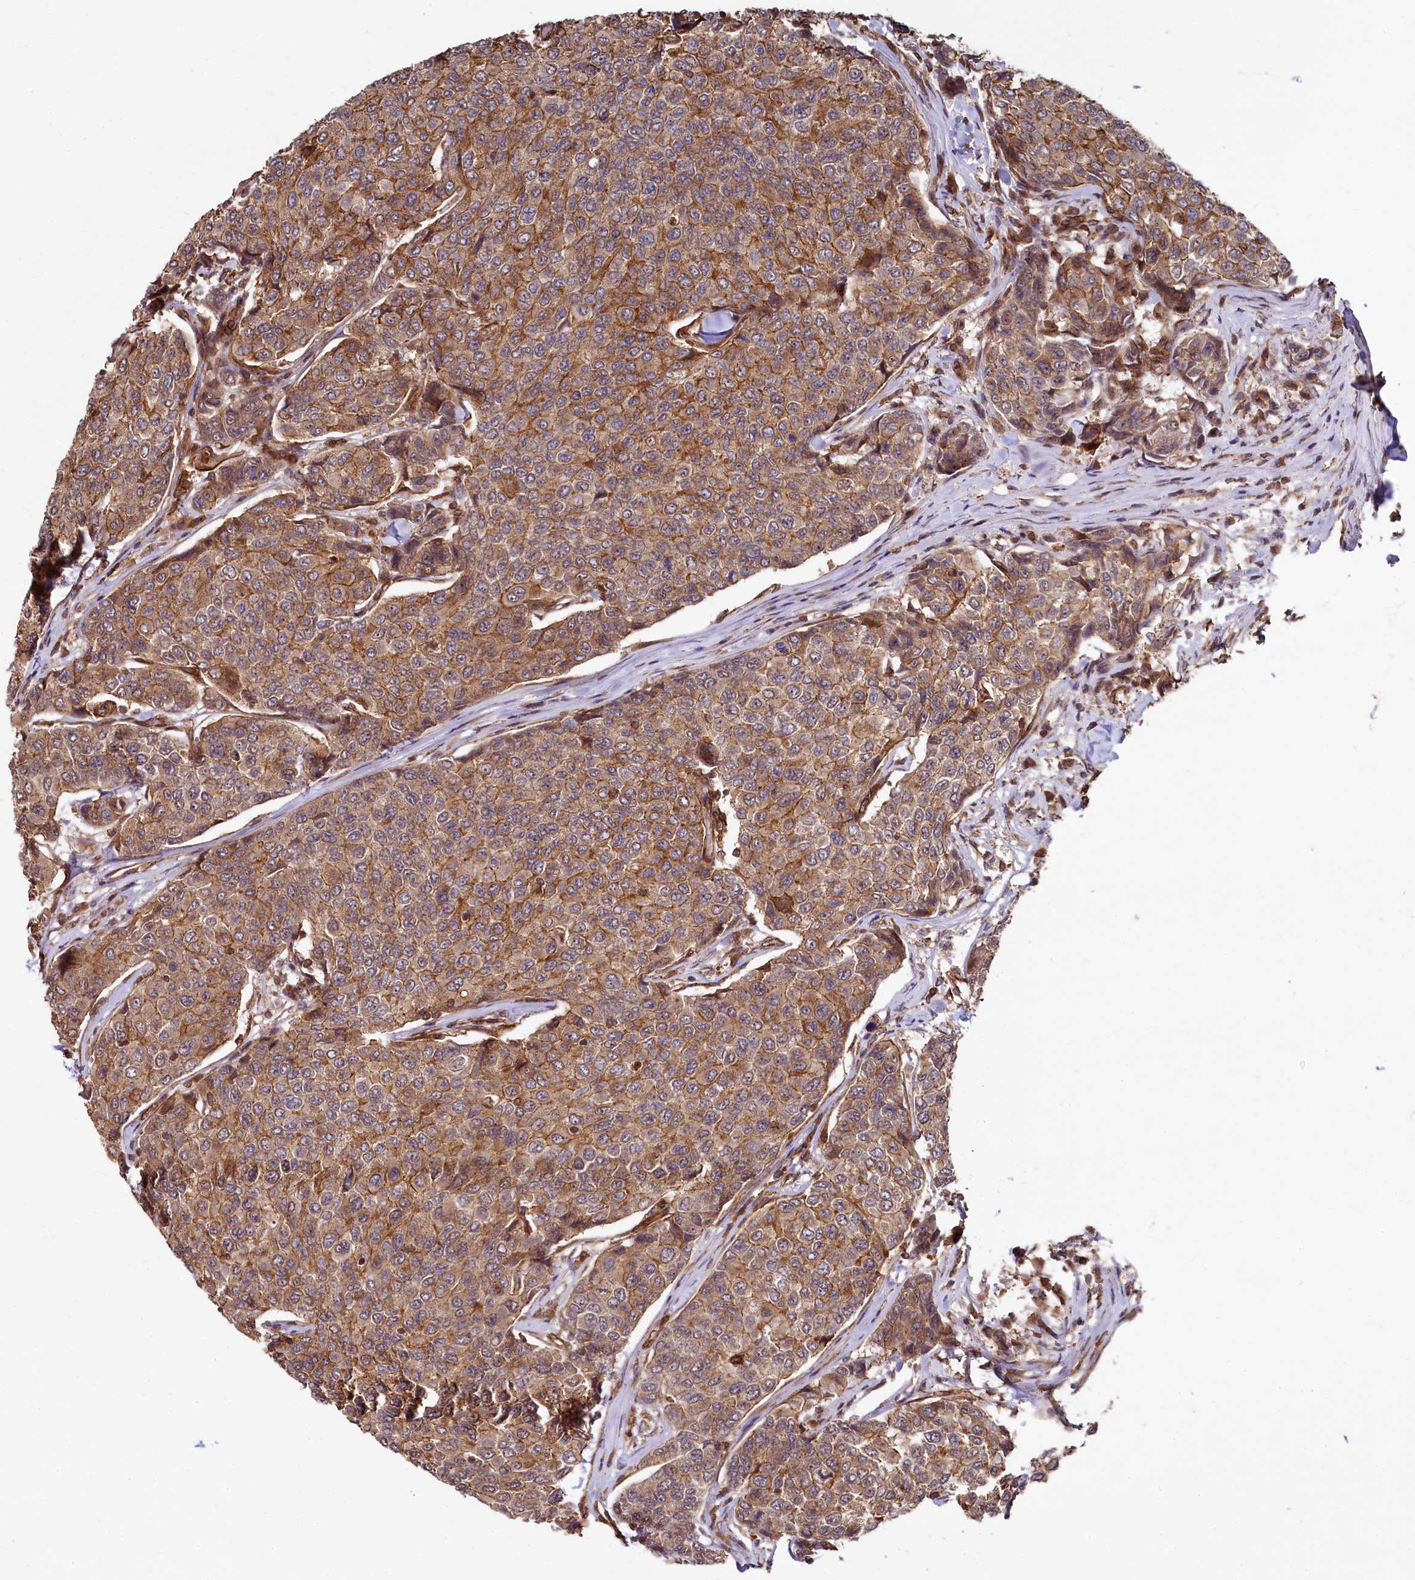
{"staining": {"intensity": "moderate", "quantity": ">75%", "location": "cytoplasmic/membranous"}, "tissue": "breast cancer", "cell_type": "Tumor cells", "image_type": "cancer", "snomed": [{"axis": "morphology", "description": "Duct carcinoma"}, {"axis": "topography", "description": "Breast"}], "caption": "Tumor cells display medium levels of moderate cytoplasmic/membranous positivity in about >75% of cells in human breast cancer.", "gene": "SVIP", "patient": {"sex": "female", "age": 55}}